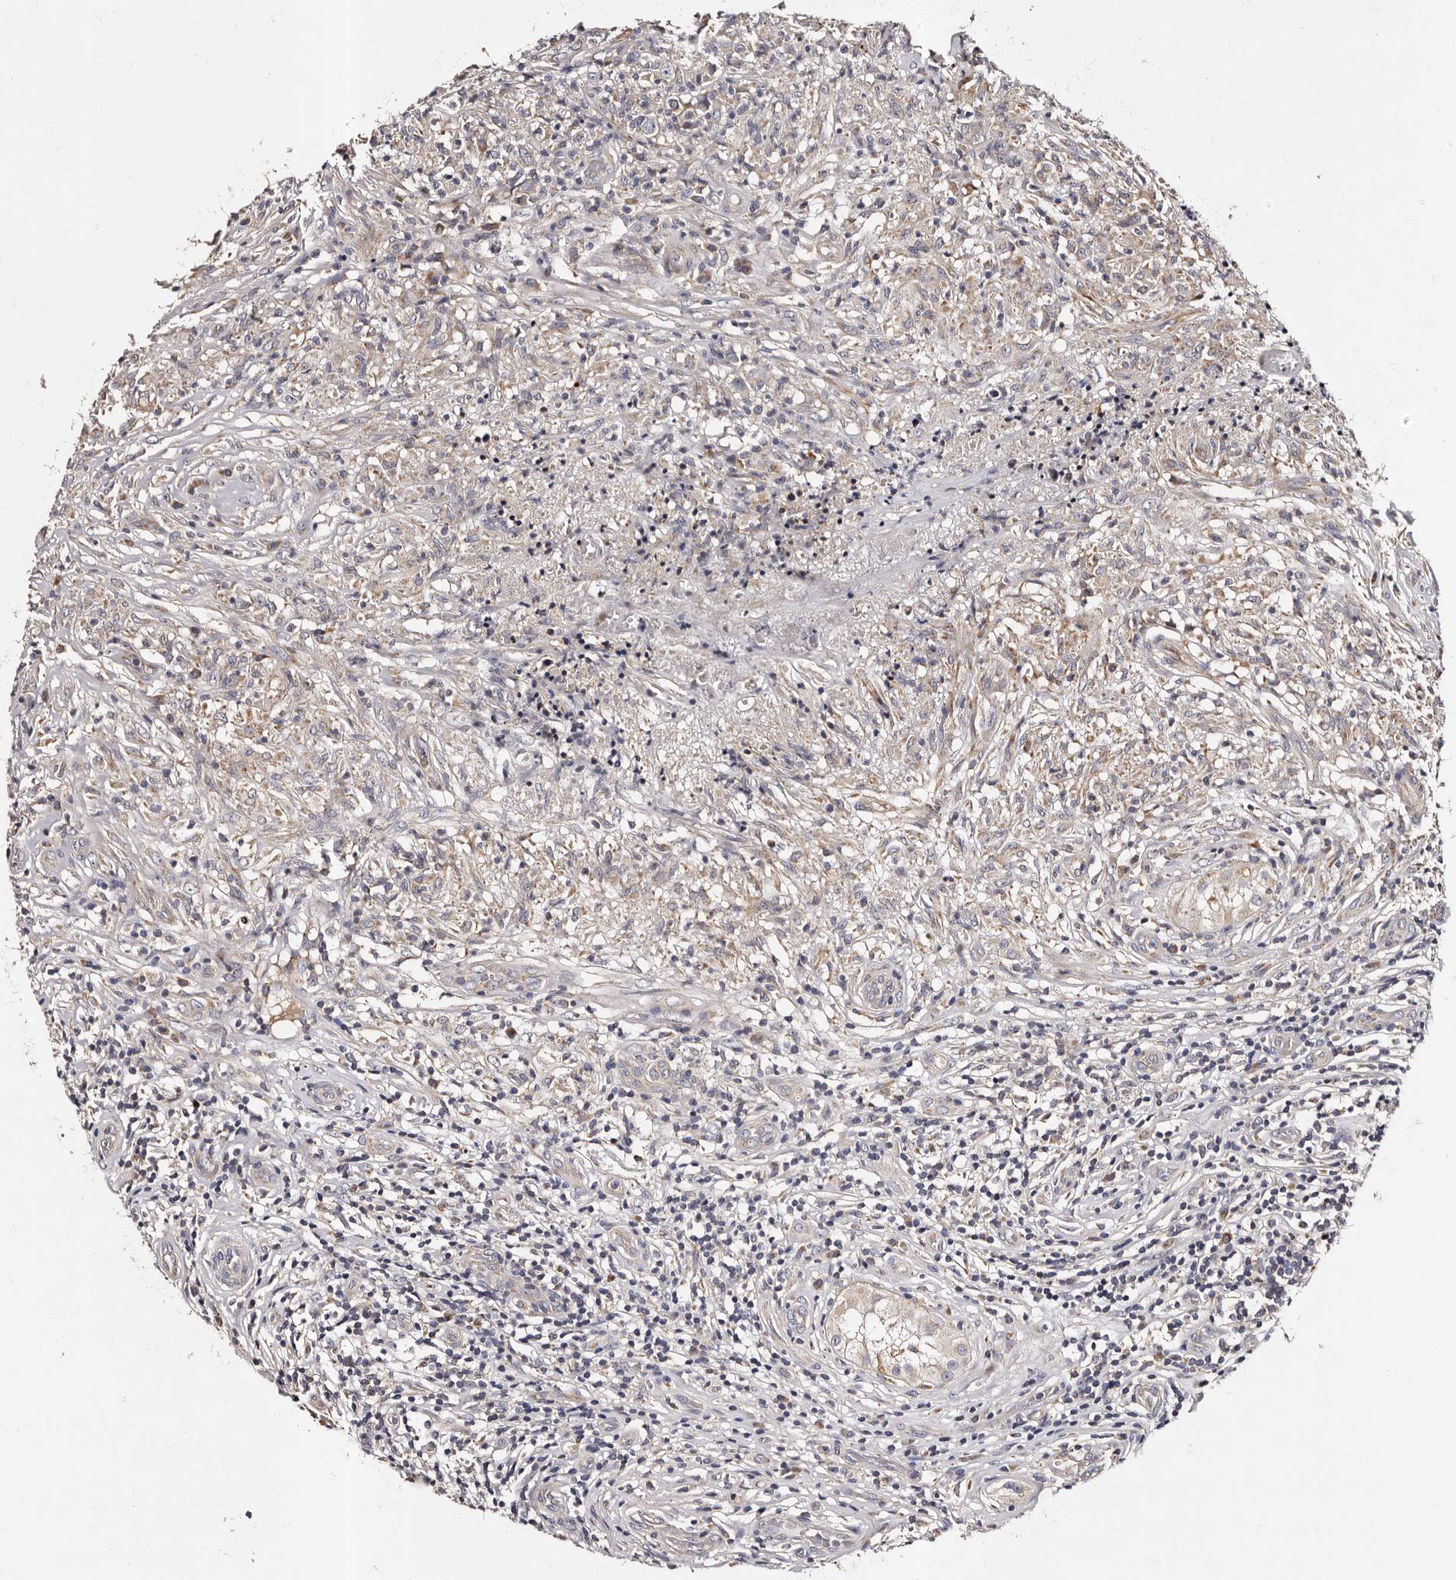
{"staining": {"intensity": "weak", "quantity": "<25%", "location": "cytoplasmic/membranous"}, "tissue": "testis cancer", "cell_type": "Tumor cells", "image_type": "cancer", "snomed": [{"axis": "morphology", "description": "Seminoma, NOS"}, {"axis": "topography", "description": "Testis"}], "caption": "This is an immunohistochemistry (IHC) image of seminoma (testis). There is no positivity in tumor cells.", "gene": "ADCK5", "patient": {"sex": "male", "age": 49}}